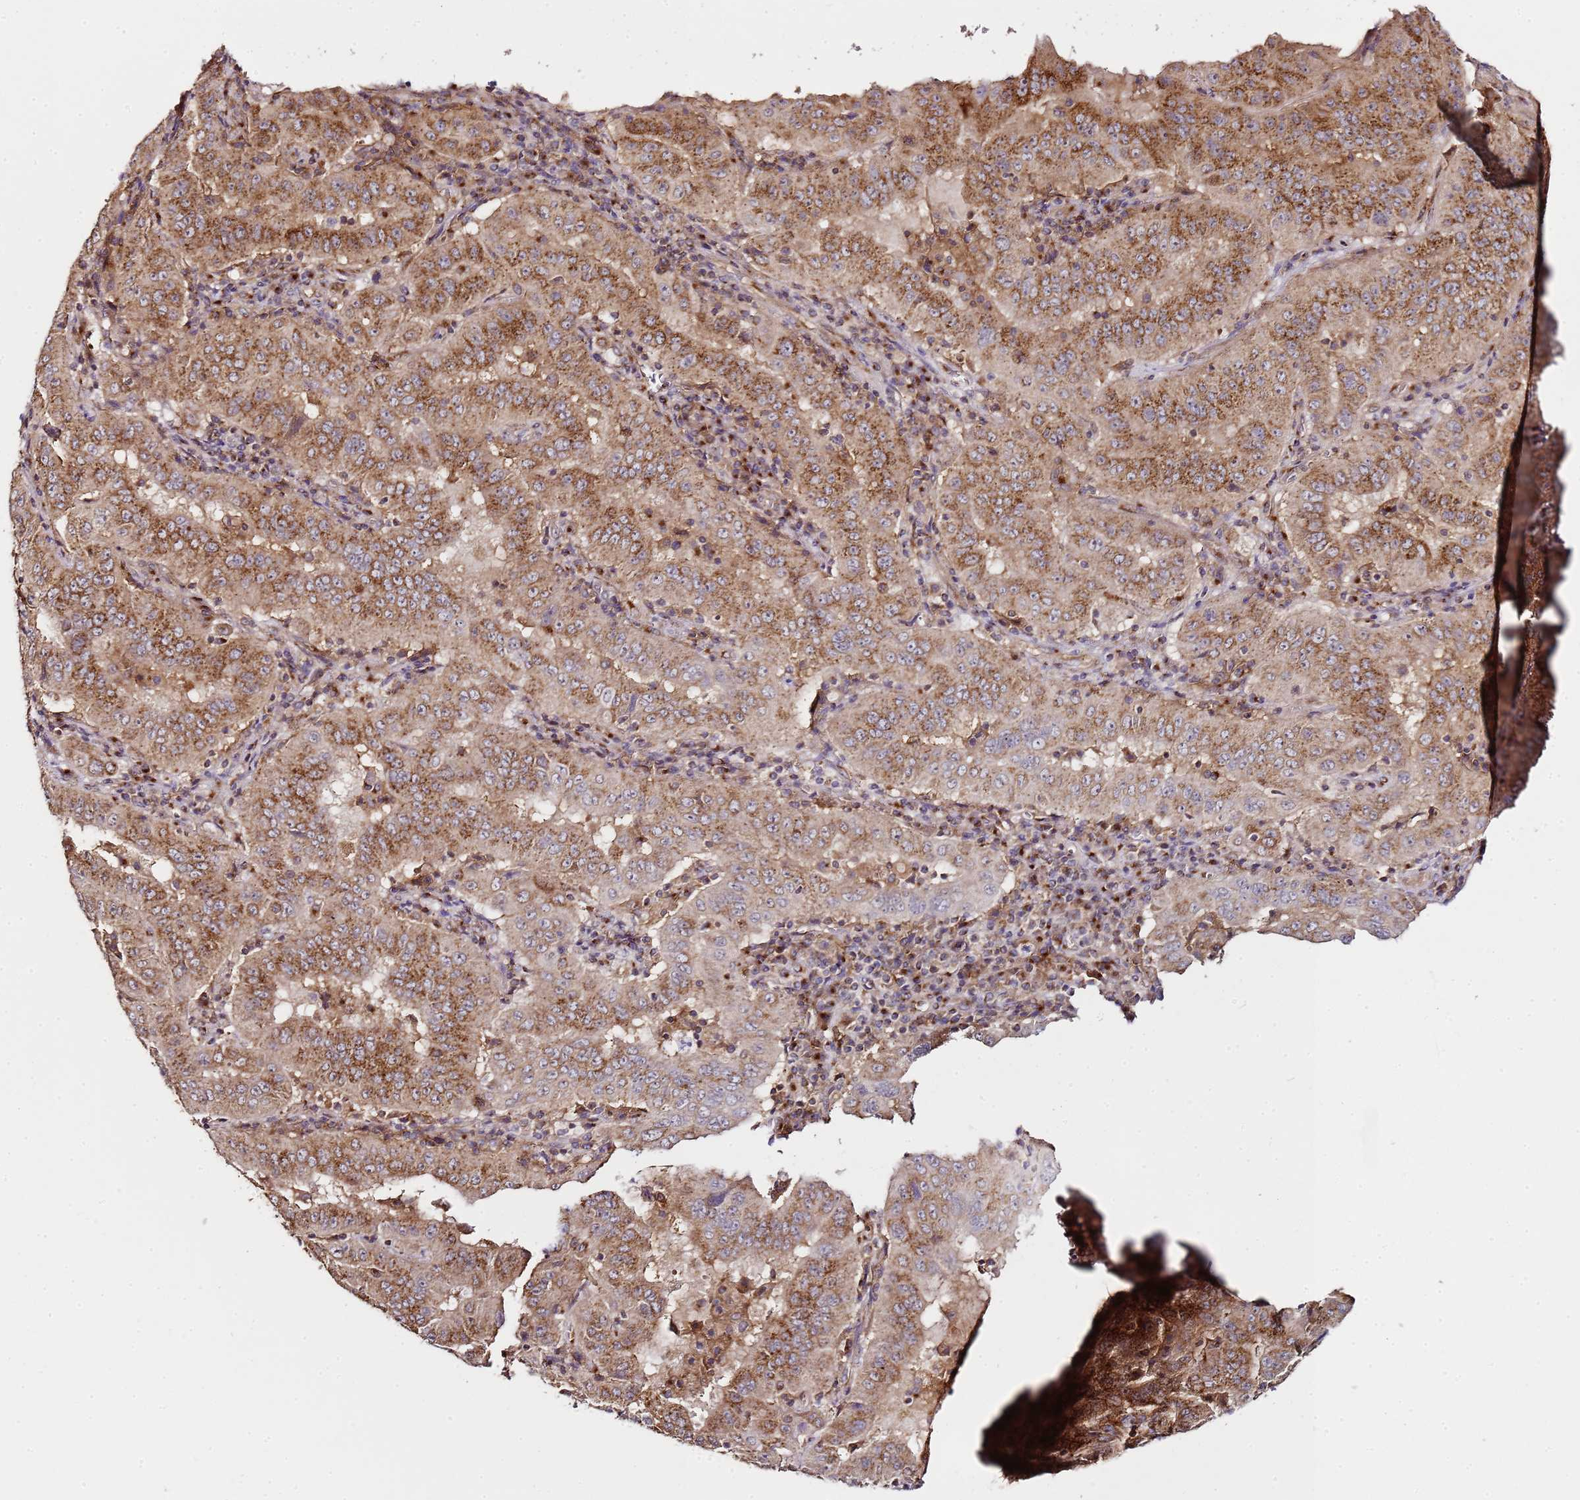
{"staining": {"intensity": "moderate", "quantity": ">75%", "location": "cytoplasmic/membranous"}, "tissue": "pancreatic cancer", "cell_type": "Tumor cells", "image_type": "cancer", "snomed": [{"axis": "morphology", "description": "Adenocarcinoma, NOS"}, {"axis": "topography", "description": "Pancreas"}], "caption": "Immunohistochemical staining of pancreatic adenocarcinoma exhibits medium levels of moderate cytoplasmic/membranous protein positivity in approximately >75% of tumor cells.", "gene": "MRPL49", "patient": {"sex": "male", "age": 63}}